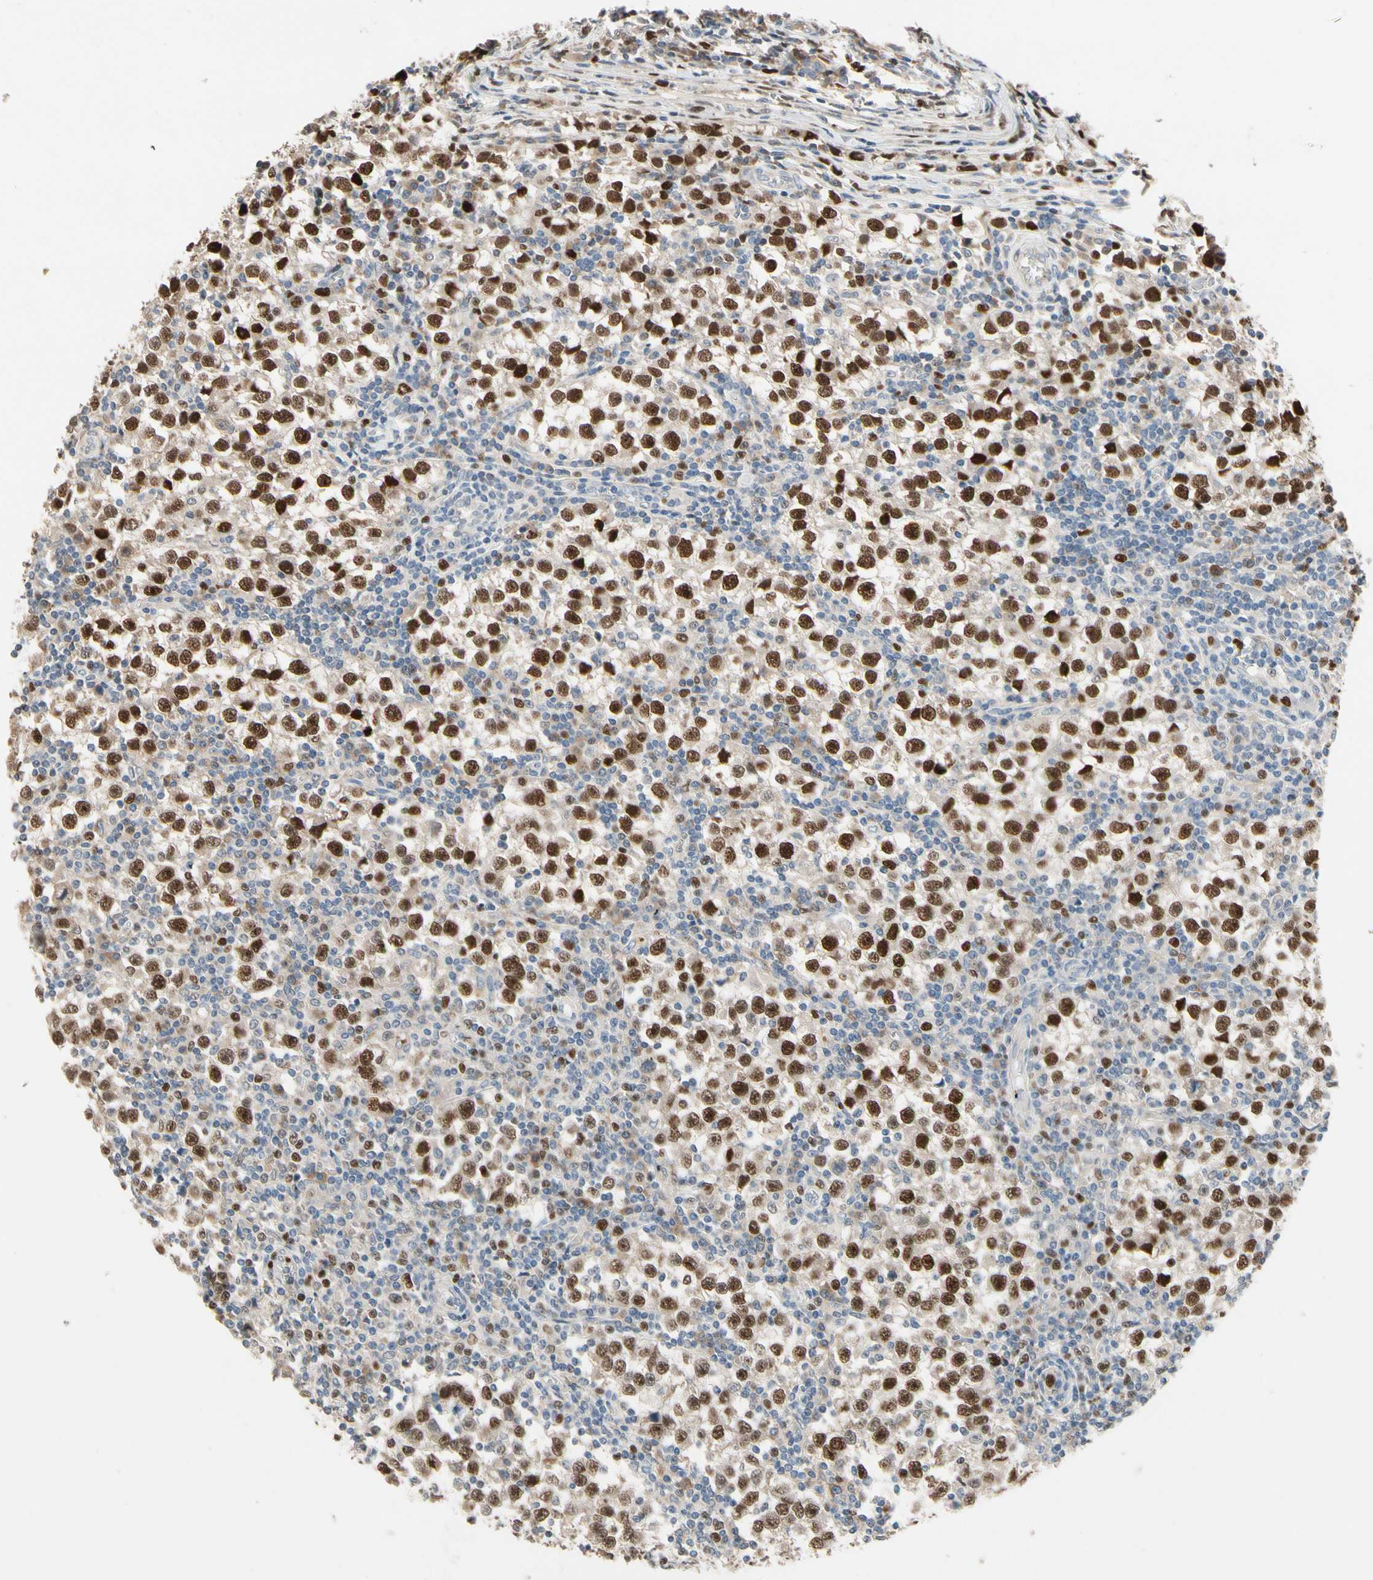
{"staining": {"intensity": "strong", "quantity": ">75%", "location": "nuclear"}, "tissue": "testis cancer", "cell_type": "Tumor cells", "image_type": "cancer", "snomed": [{"axis": "morphology", "description": "Seminoma, NOS"}, {"axis": "topography", "description": "Testis"}], "caption": "Immunohistochemistry staining of seminoma (testis), which shows high levels of strong nuclear expression in approximately >75% of tumor cells indicating strong nuclear protein expression. The staining was performed using DAB (3,3'-diaminobenzidine) (brown) for protein detection and nuclei were counterstained in hematoxylin (blue).", "gene": "ZKSCAN4", "patient": {"sex": "male", "age": 65}}